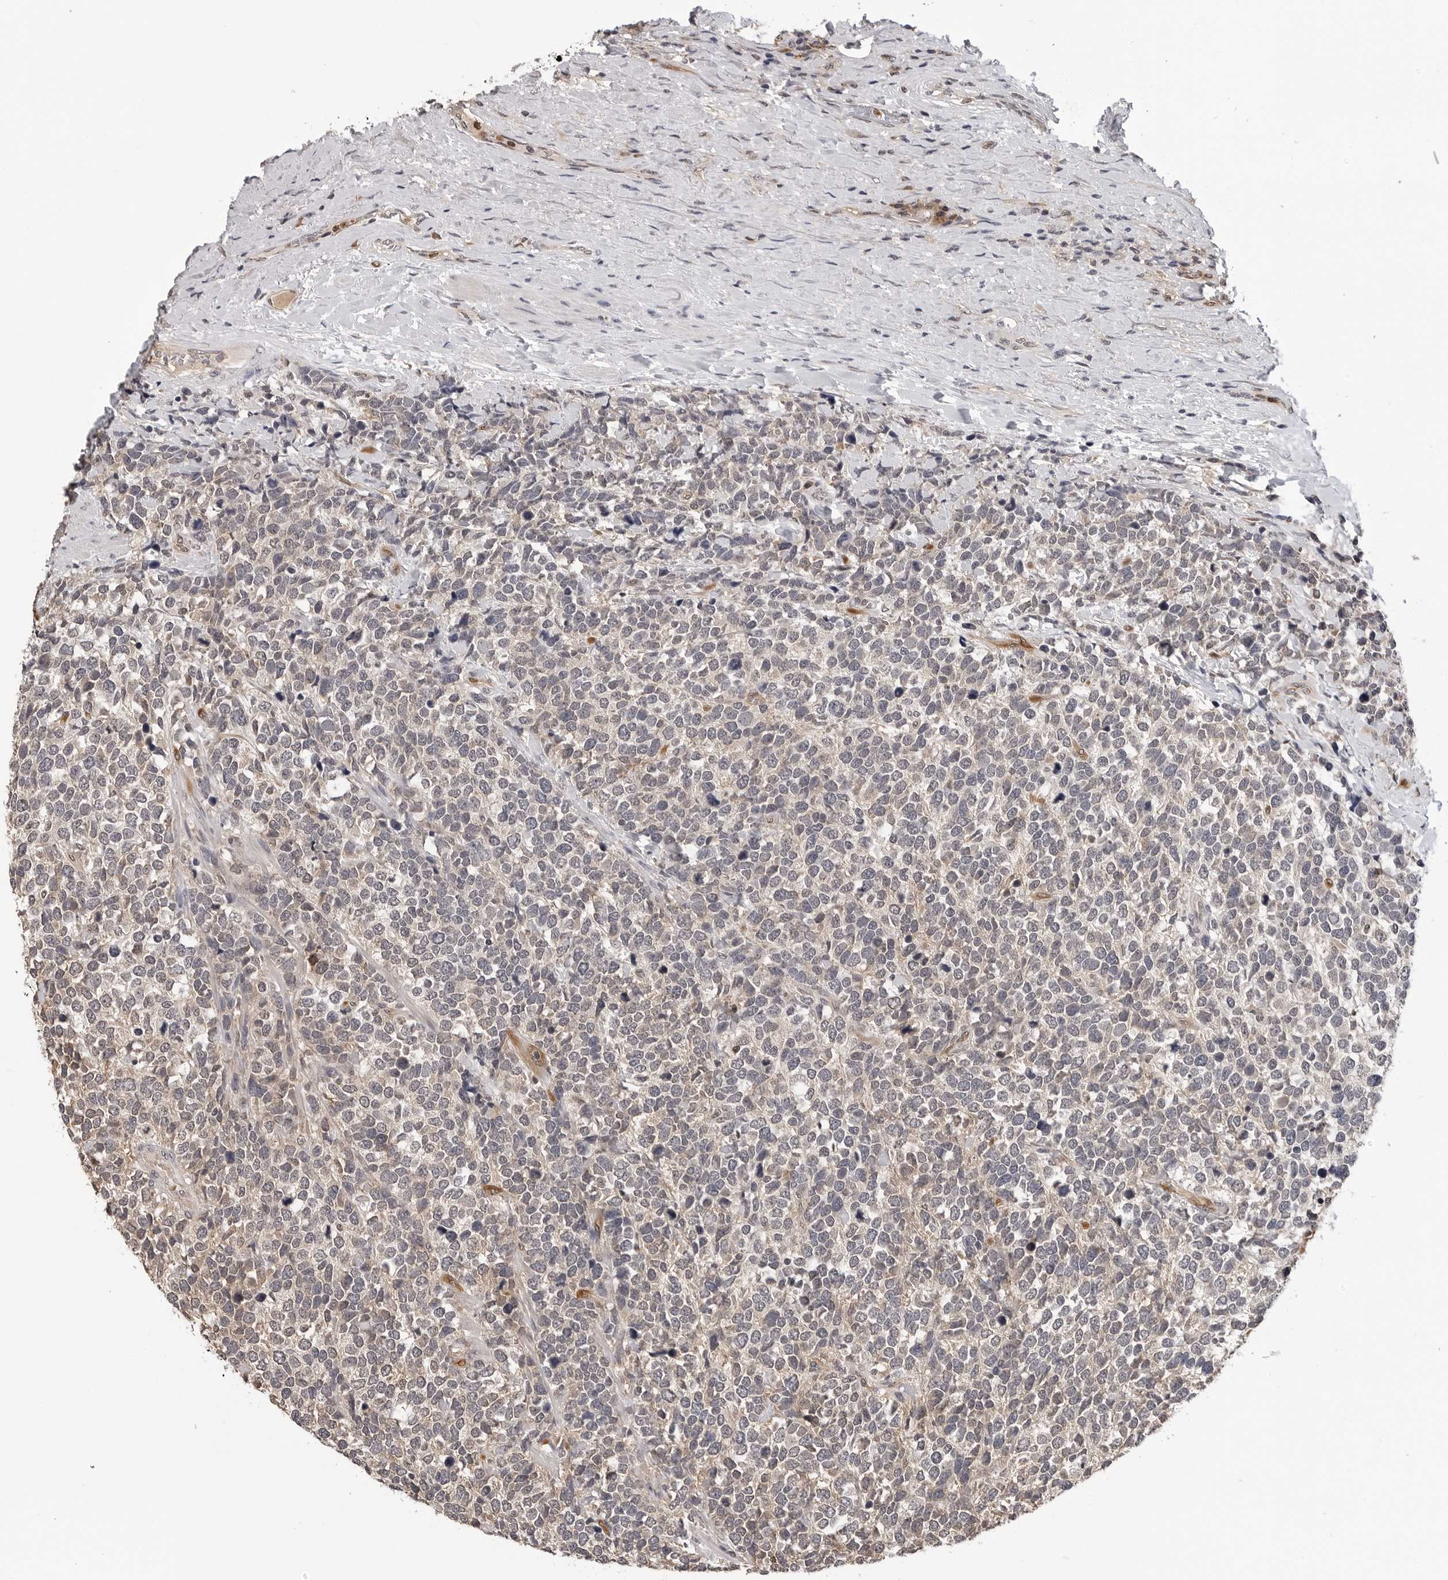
{"staining": {"intensity": "weak", "quantity": ">75%", "location": "cytoplasmic/membranous"}, "tissue": "urothelial cancer", "cell_type": "Tumor cells", "image_type": "cancer", "snomed": [{"axis": "morphology", "description": "Urothelial carcinoma, High grade"}, {"axis": "topography", "description": "Urinary bladder"}], "caption": "Immunohistochemical staining of human urothelial cancer shows low levels of weak cytoplasmic/membranous expression in approximately >75% of tumor cells.", "gene": "TRMT13", "patient": {"sex": "female", "age": 82}}